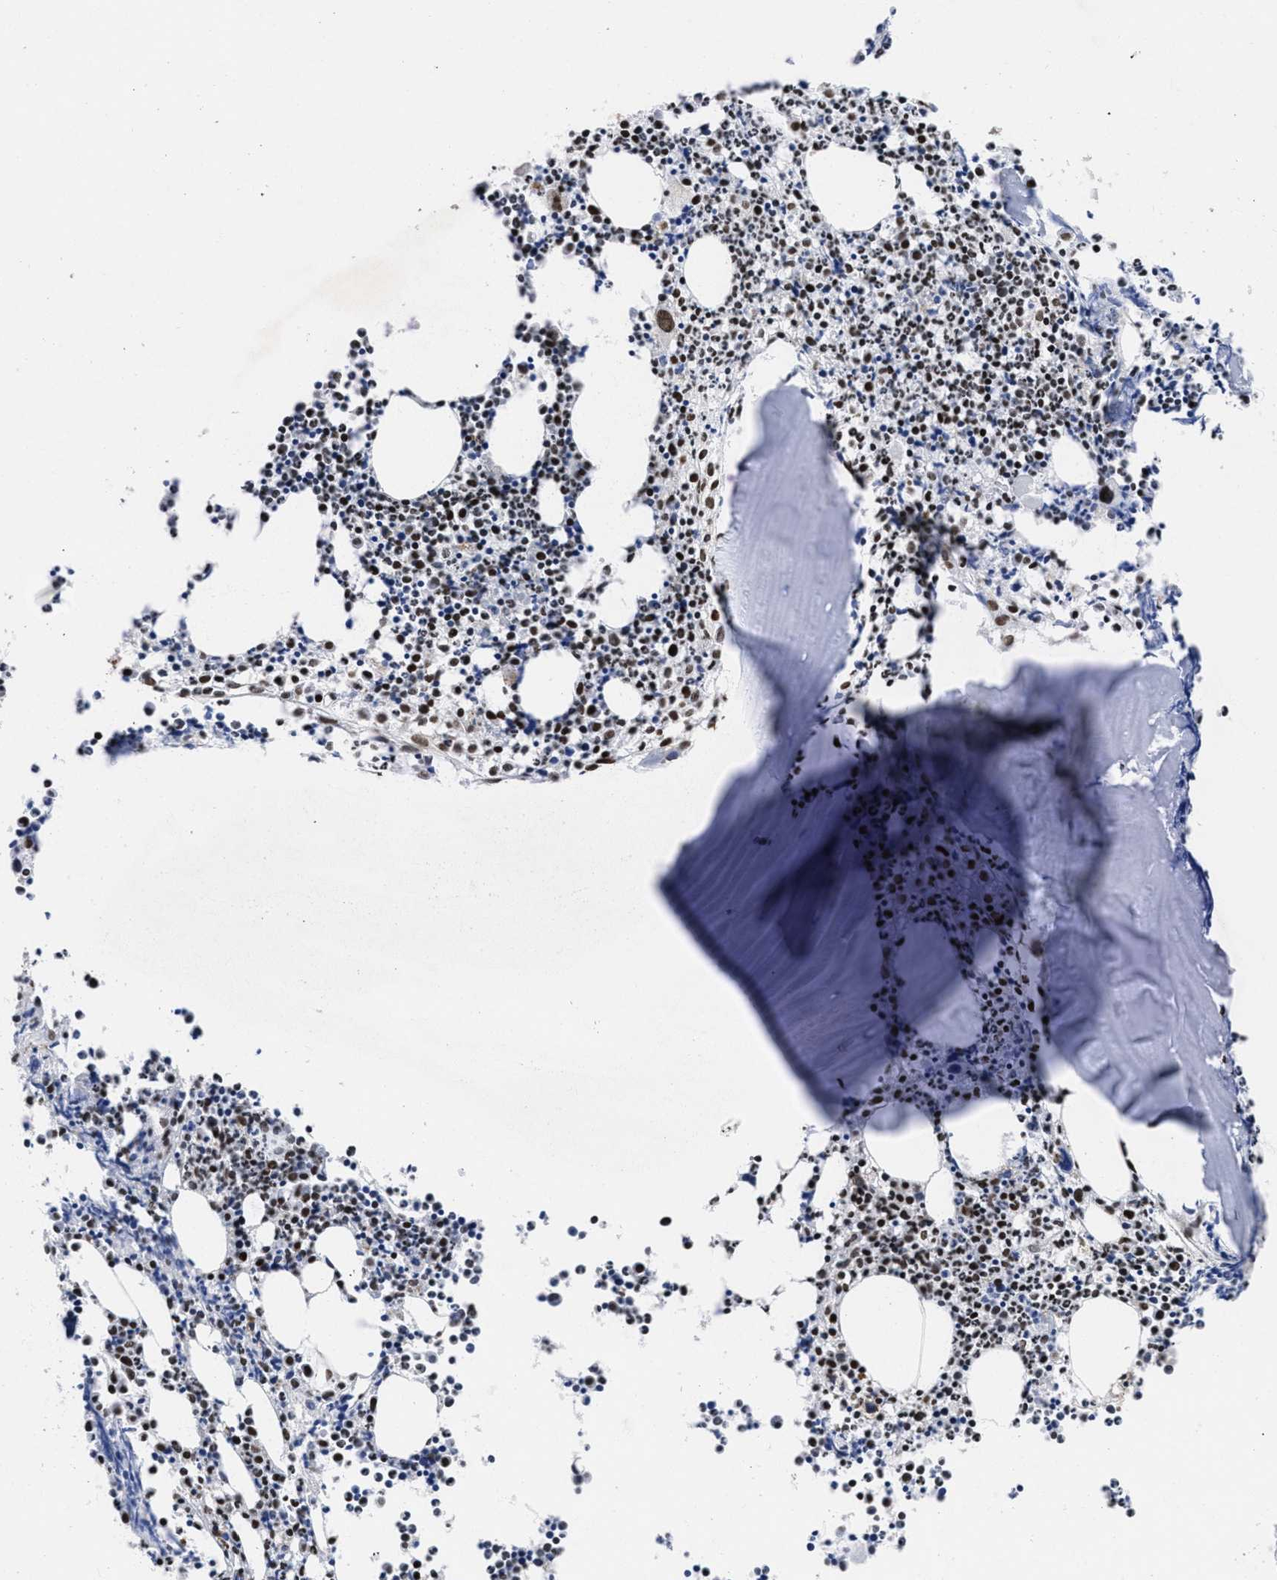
{"staining": {"intensity": "strong", "quantity": "25%-75%", "location": "nuclear"}, "tissue": "bone marrow", "cell_type": "Hematopoietic cells", "image_type": "normal", "snomed": [{"axis": "morphology", "description": "Normal tissue, NOS"}, {"axis": "morphology", "description": "Inflammation, NOS"}, {"axis": "topography", "description": "Bone marrow"}], "caption": "An immunohistochemistry (IHC) image of unremarkable tissue is shown. Protein staining in brown labels strong nuclear positivity in bone marrow within hematopoietic cells. (IHC, brightfield microscopy, high magnification).", "gene": "CALHM3", "patient": {"sex": "female", "age": 53}}